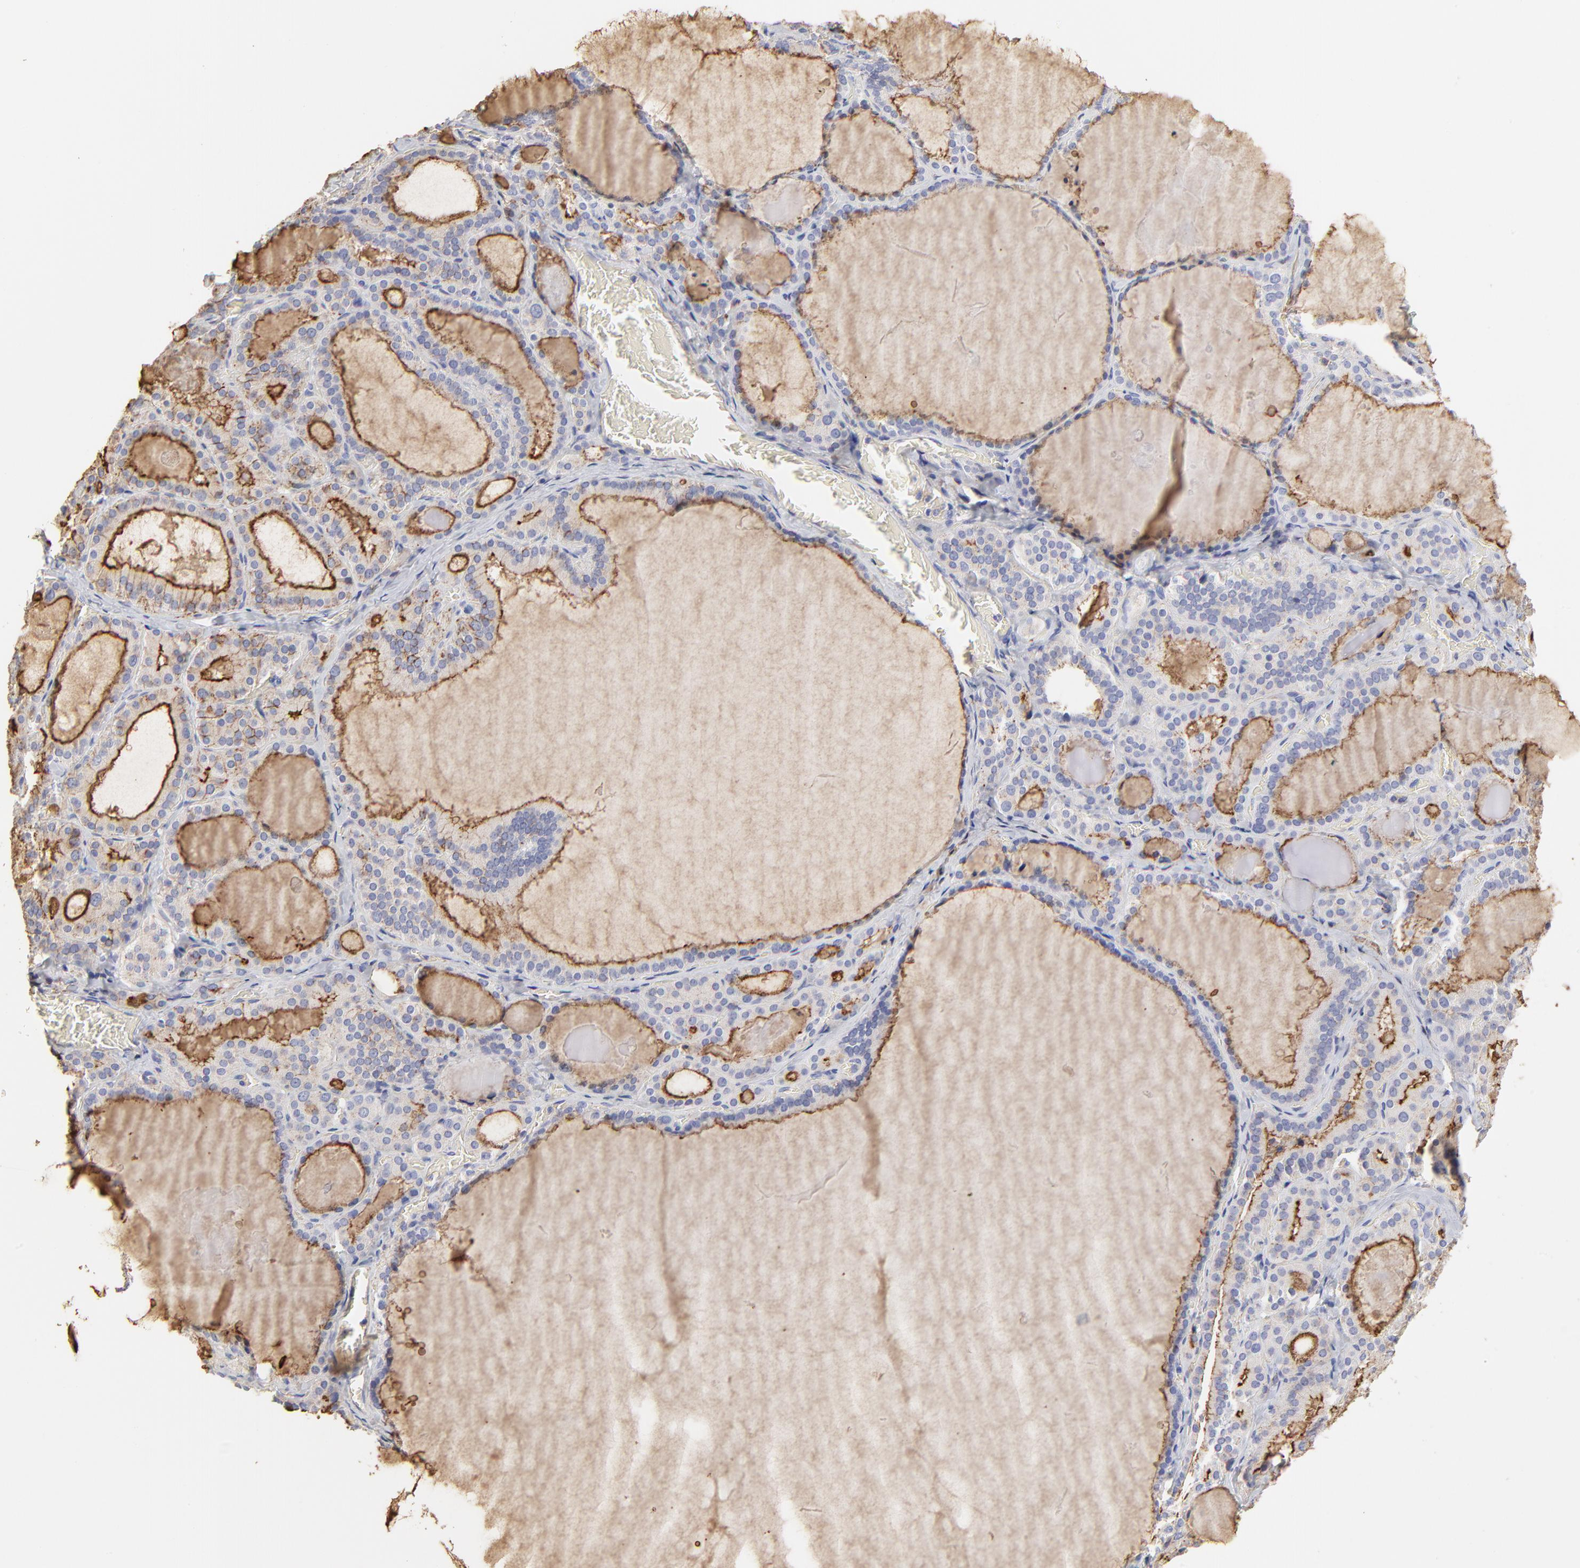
{"staining": {"intensity": "weak", "quantity": "25%-75%", "location": "cytoplasmic/membranous"}, "tissue": "thyroid gland", "cell_type": "Glandular cells", "image_type": "normal", "snomed": [{"axis": "morphology", "description": "Normal tissue, NOS"}, {"axis": "topography", "description": "Thyroid gland"}], "caption": "The immunohistochemical stain highlights weak cytoplasmic/membranous staining in glandular cells of benign thyroid gland. (DAB (3,3'-diaminobenzidine) IHC, brown staining for protein, blue staining for nuclei).", "gene": "ANXA6", "patient": {"sex": "female", "age": 33}}